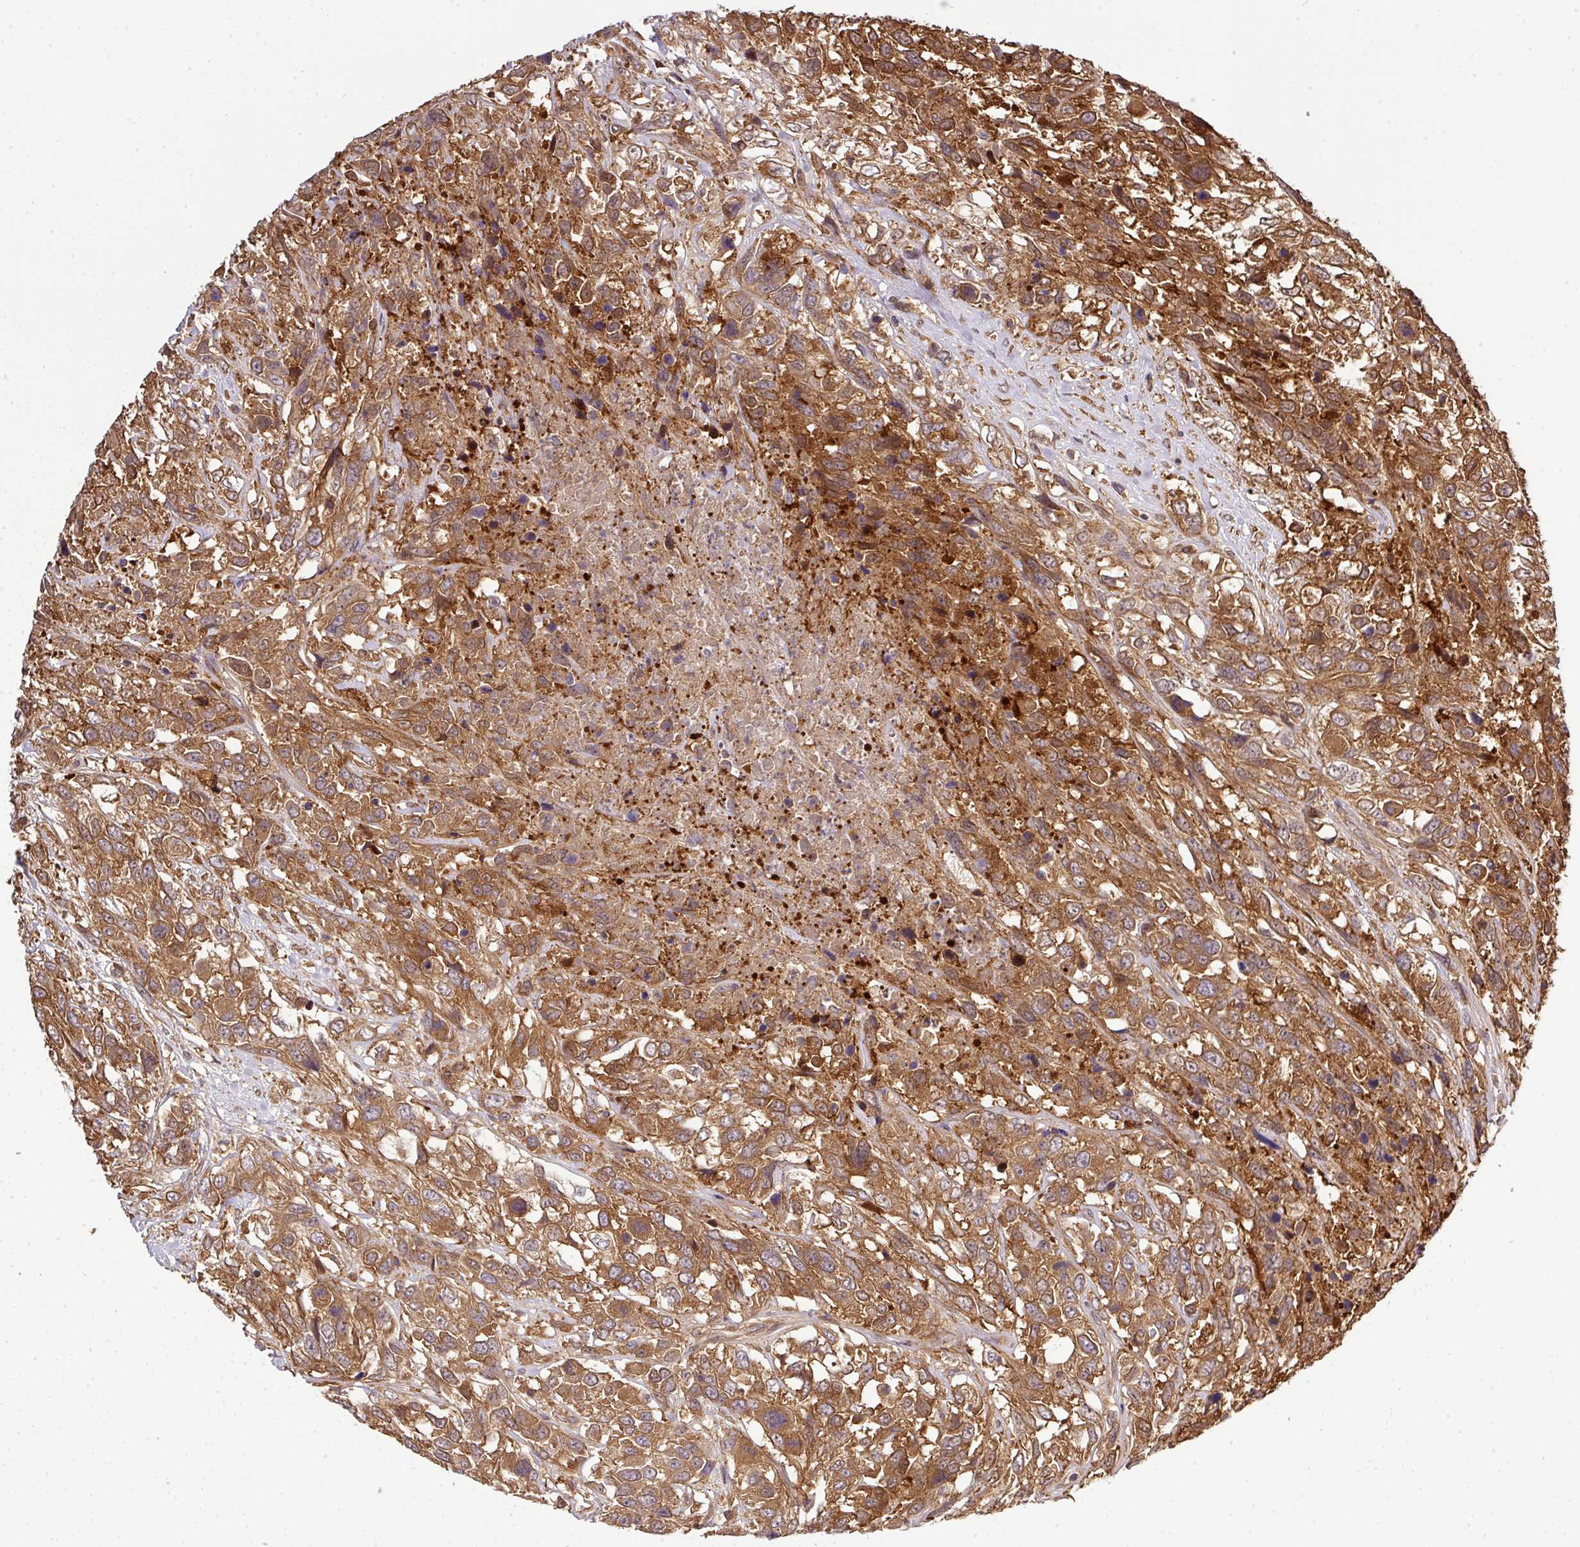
{"staining": {"intensity": "moderate", "quantity": ">75%", "location": "cytoplasmic/membranous"}, "tissue": "urothelial cancer", "cell_type": "Tumor cells", "image_type": "cancer", "snomed": [{"axis": "morphology", "description": "Urothelial carcinoma, High grade"}, {"axis": "topography", "description": "Urinary bladder"}], "caption": "Immunohistochemical staining of urothelial cancer demonstrates medium levels of moderate cytoplasmic/membranous protein staining in approximately >75% of tumor cells.", "gene": "TMEM107", "patient": {"sex": "female", "age": 70}}